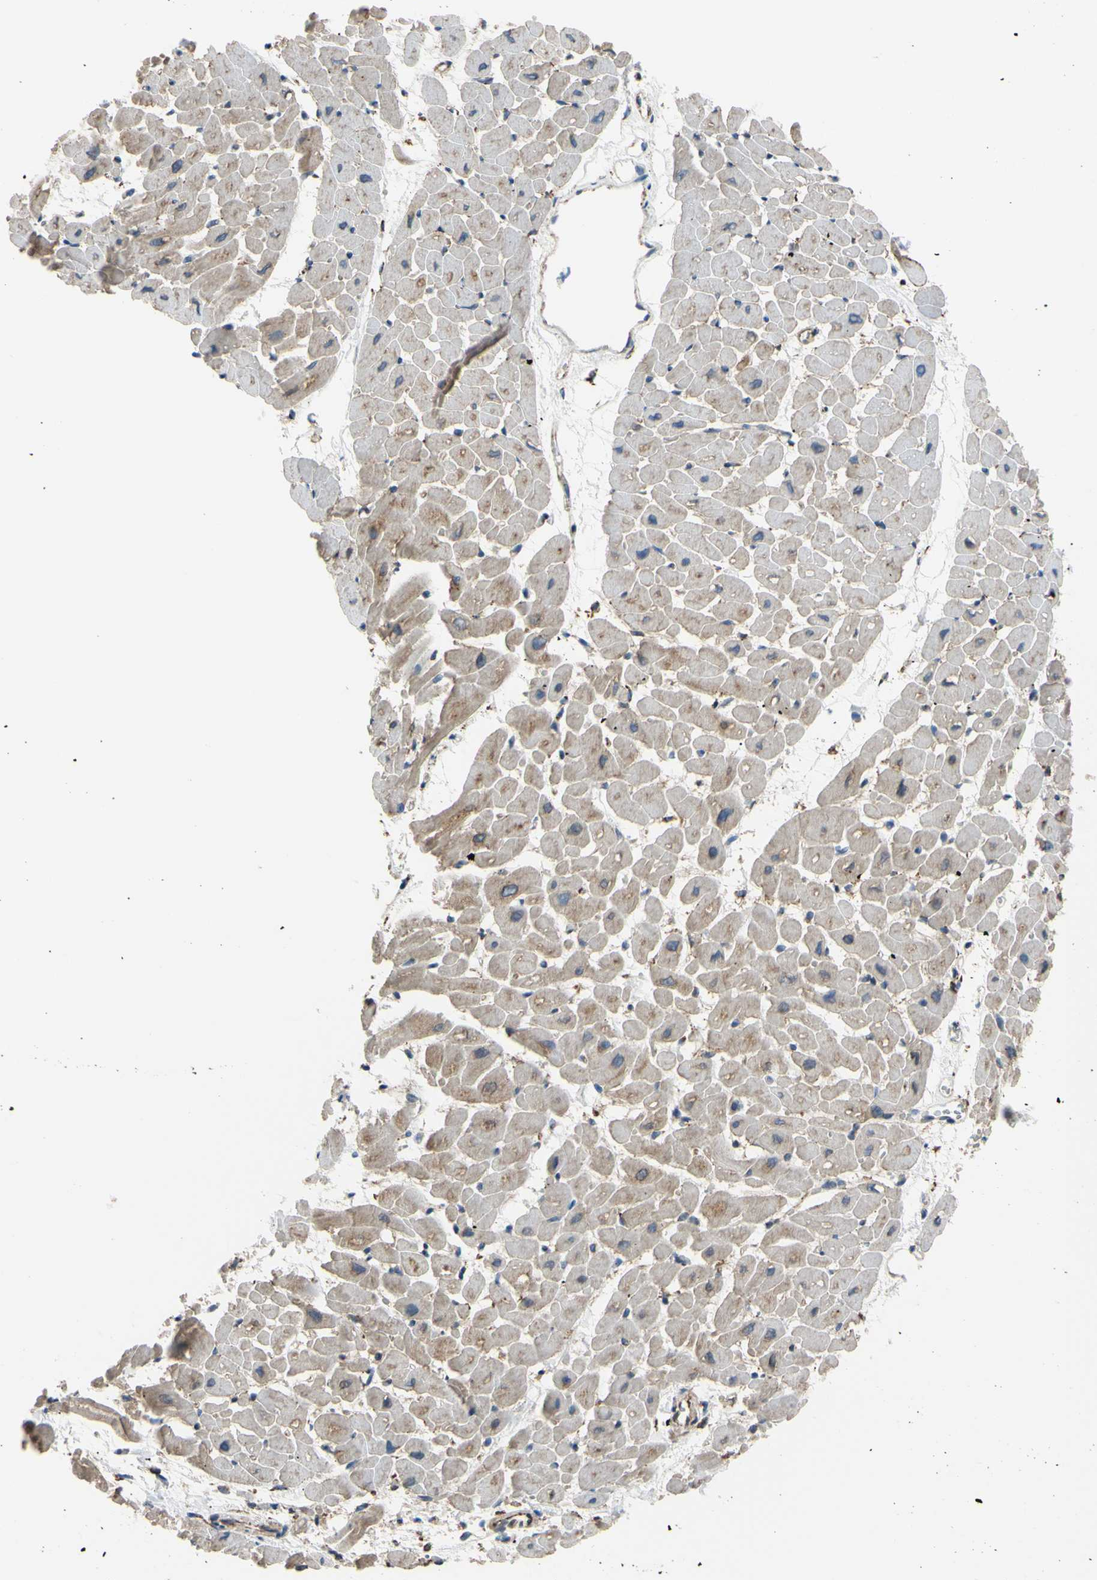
{"staining": {"intensity": "weak", "quantity": "25%-75%", "location": "cytoplasmic/membranous"}, "tissue": "heart muscle", "cell_type": "Cardiomyocytes", "image_type": "normal", "snomed": [{"axis": "morphology", "description": "Normal tissue, NOS"}, {"axis": "topography", "description": "Heart"}], "caption": "Immunohistochemical staining of normal heart muscle reveals weak cytoplasmic/membranous protein positivity in approximately 25%-75% of cardiomyocytes. (Brightfield microscopy of DAB IHC at high magnification).", "gene": "BMF", "patient": {"sex": "male", "age": 45}}